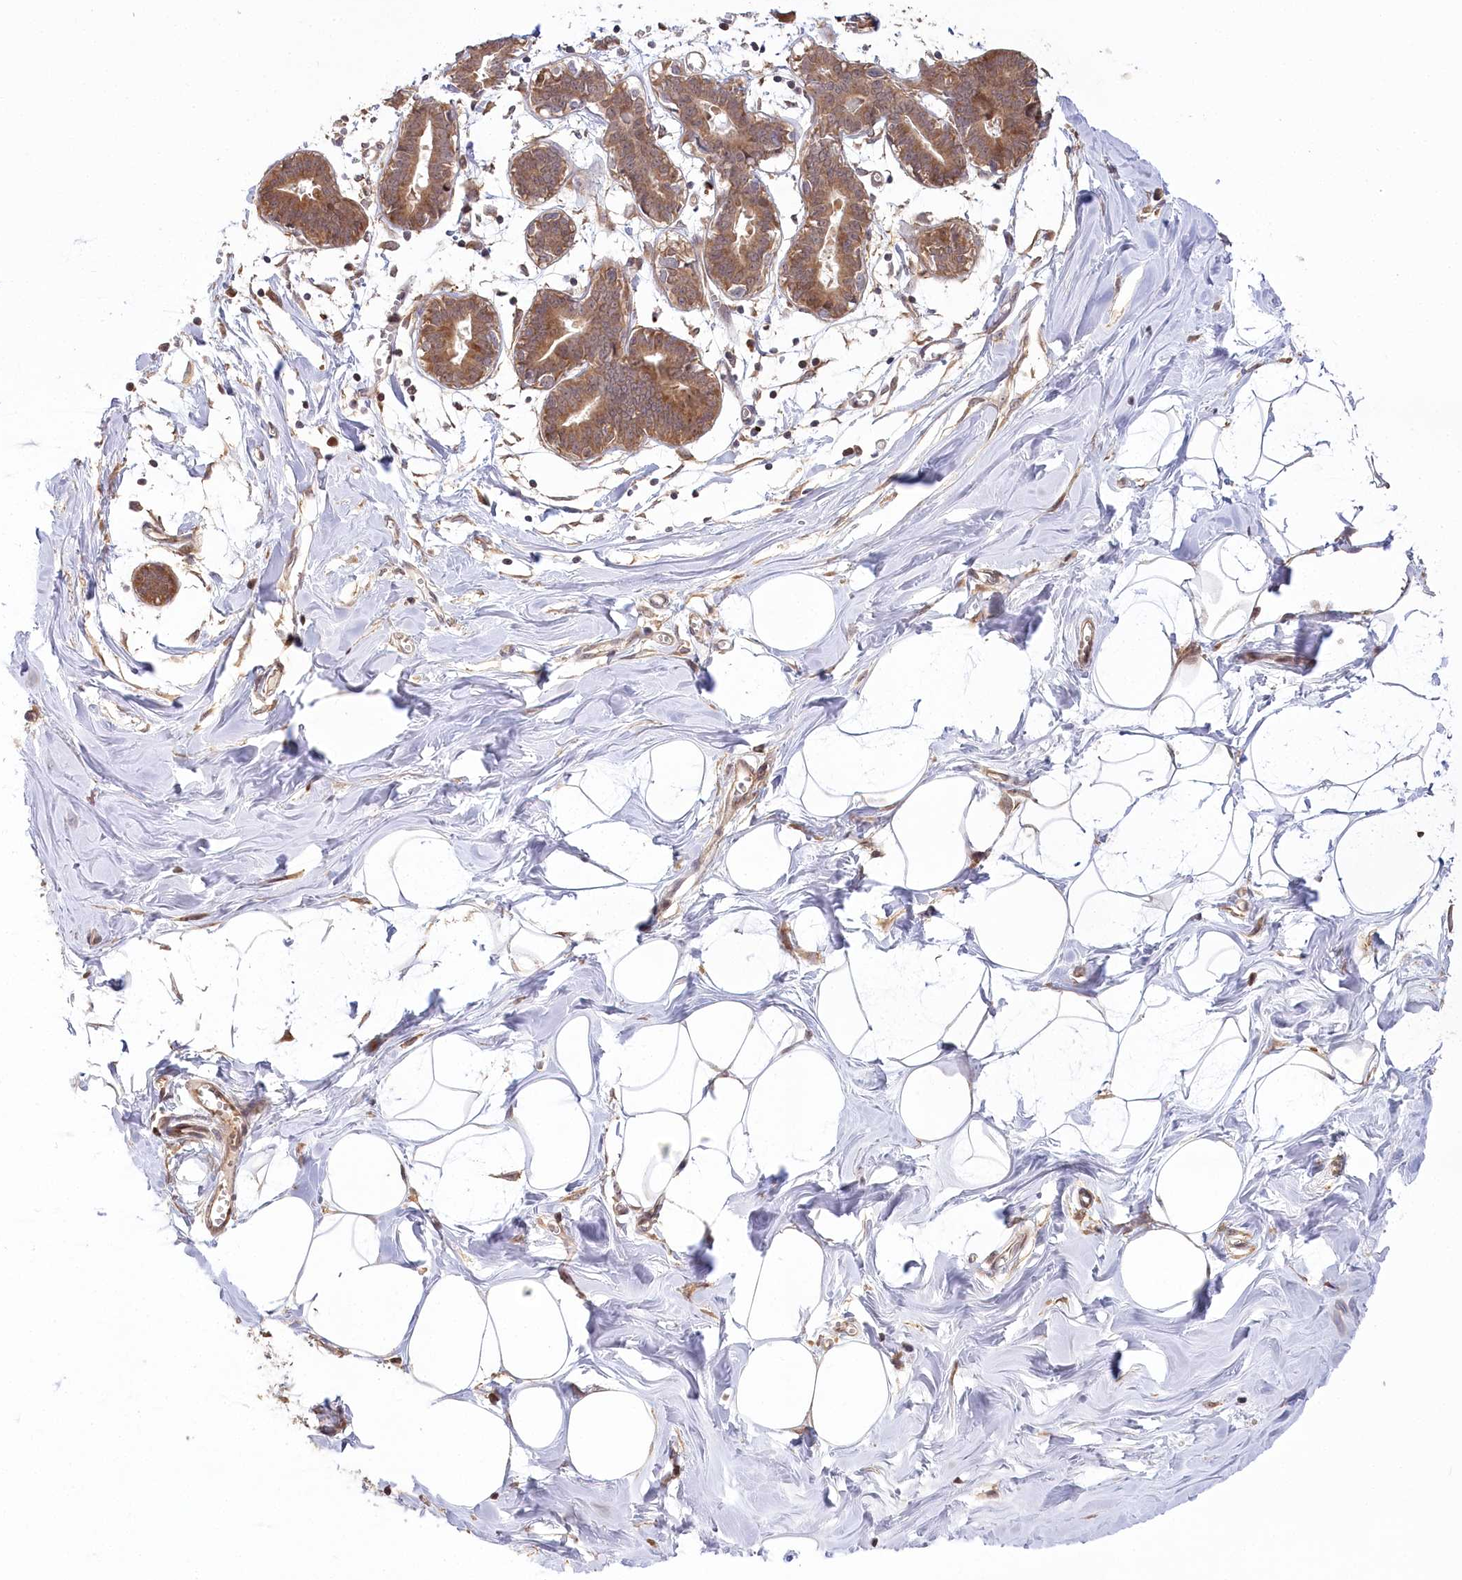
{"staining": {"intensity": "weak", "quantity": "25%-75%", "location": "cytoplasmic/membranous"}, "tissue": "breast", "cell_type": "Adipocytes", "image_type": "normal", "snomed": [{"axis": "morphology", "description": "Normal tissue, NOS"}, {"axis": "topography", "description": "Breast"}], "caption": "Brown immunohistochemical staining in benign breast shows weak cytoplasmic/membranous expression in about 25%-75% of adipocytes.", "gene": "CEP70", "patient": {"sex": "female", "age": 27}}